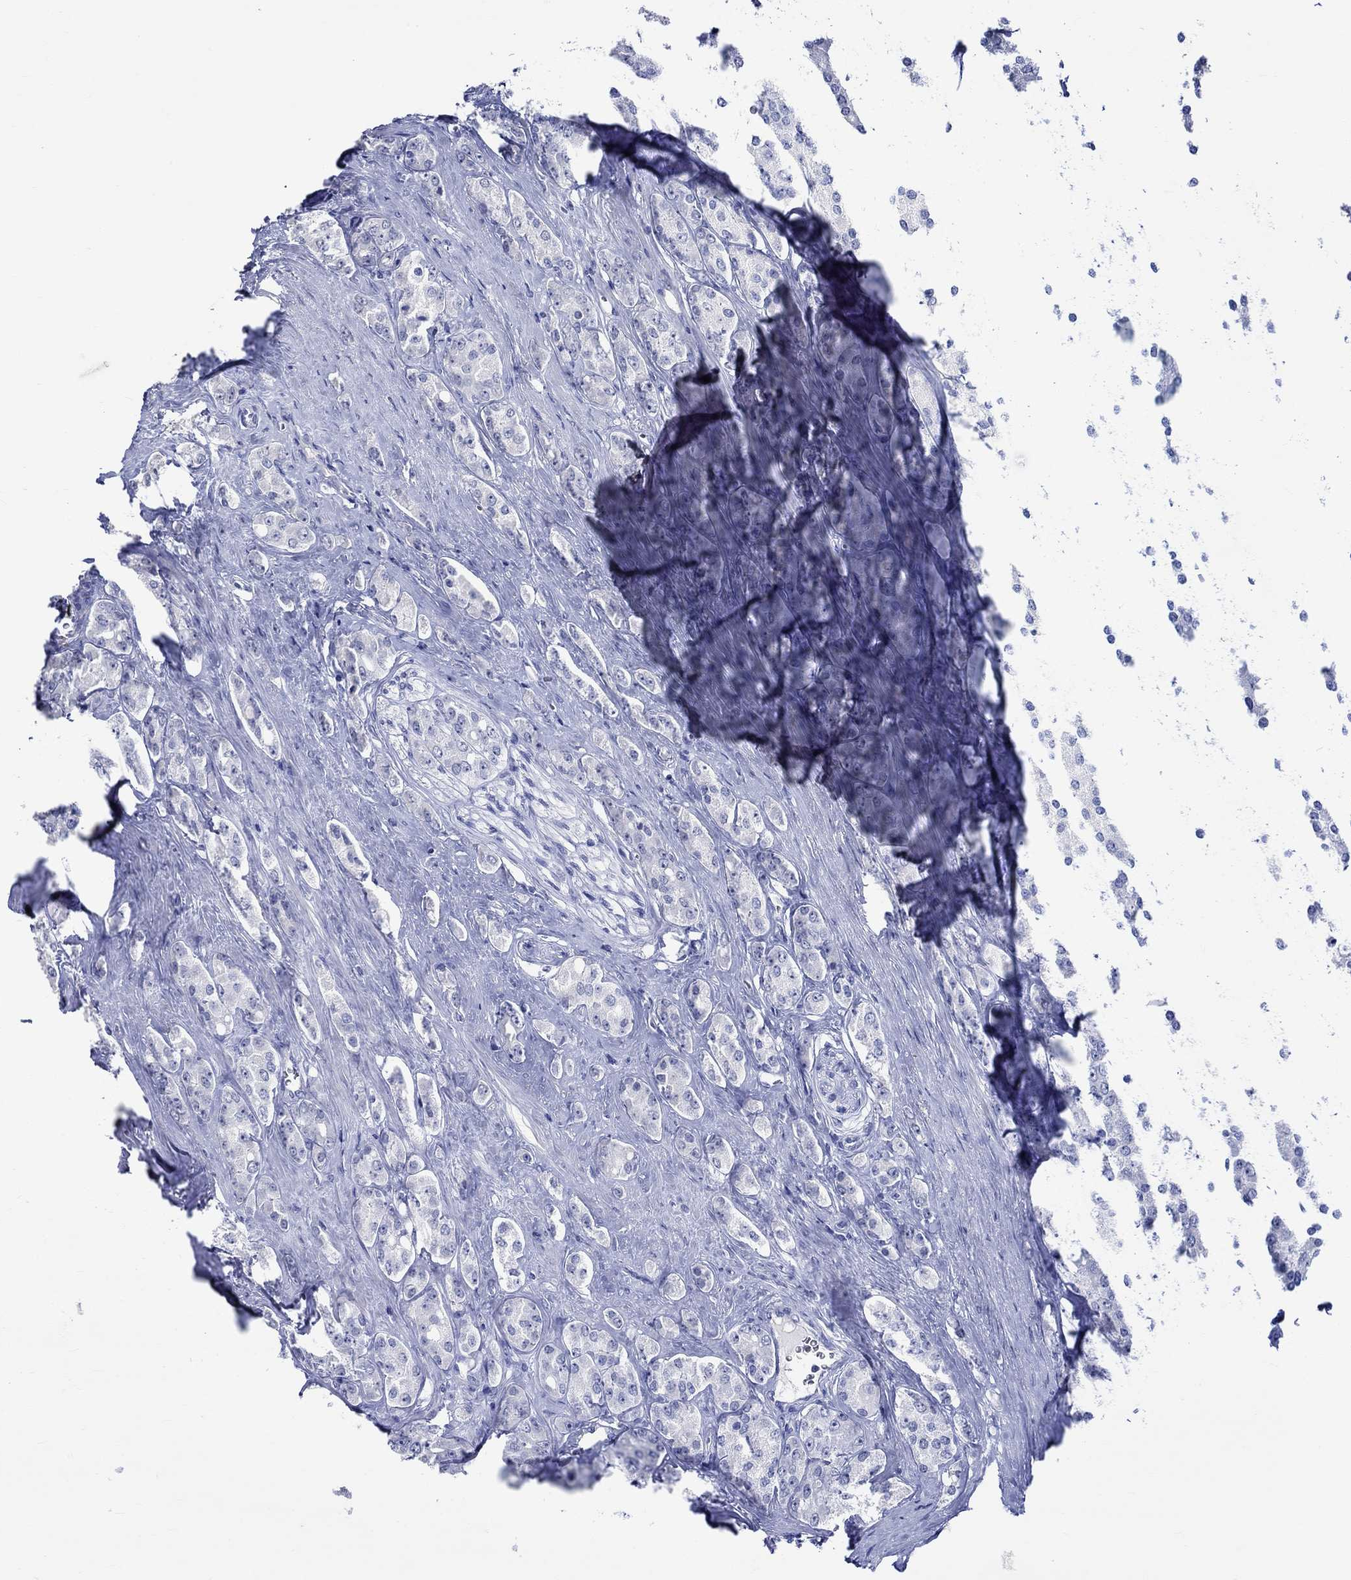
{"staining": {"intensity": "negative", "quantity": "none", "location": "none"}, "tissue": "prostate cancer", "cell_type": "Tumor cells", "image_type": "cancer", "snomed": [{"axis": "morphology", "description": "Adenocarcinoma, NOS"}, {"axis": "topography", "description": "Prostate"}], "caption": "Prostate cancer (adenocarcinoma) was stained to show a protein in brown. There is no significant staining in tumor cells.", "gene": "KLHL35", "patient": {"sex": "male", "age": 67}}